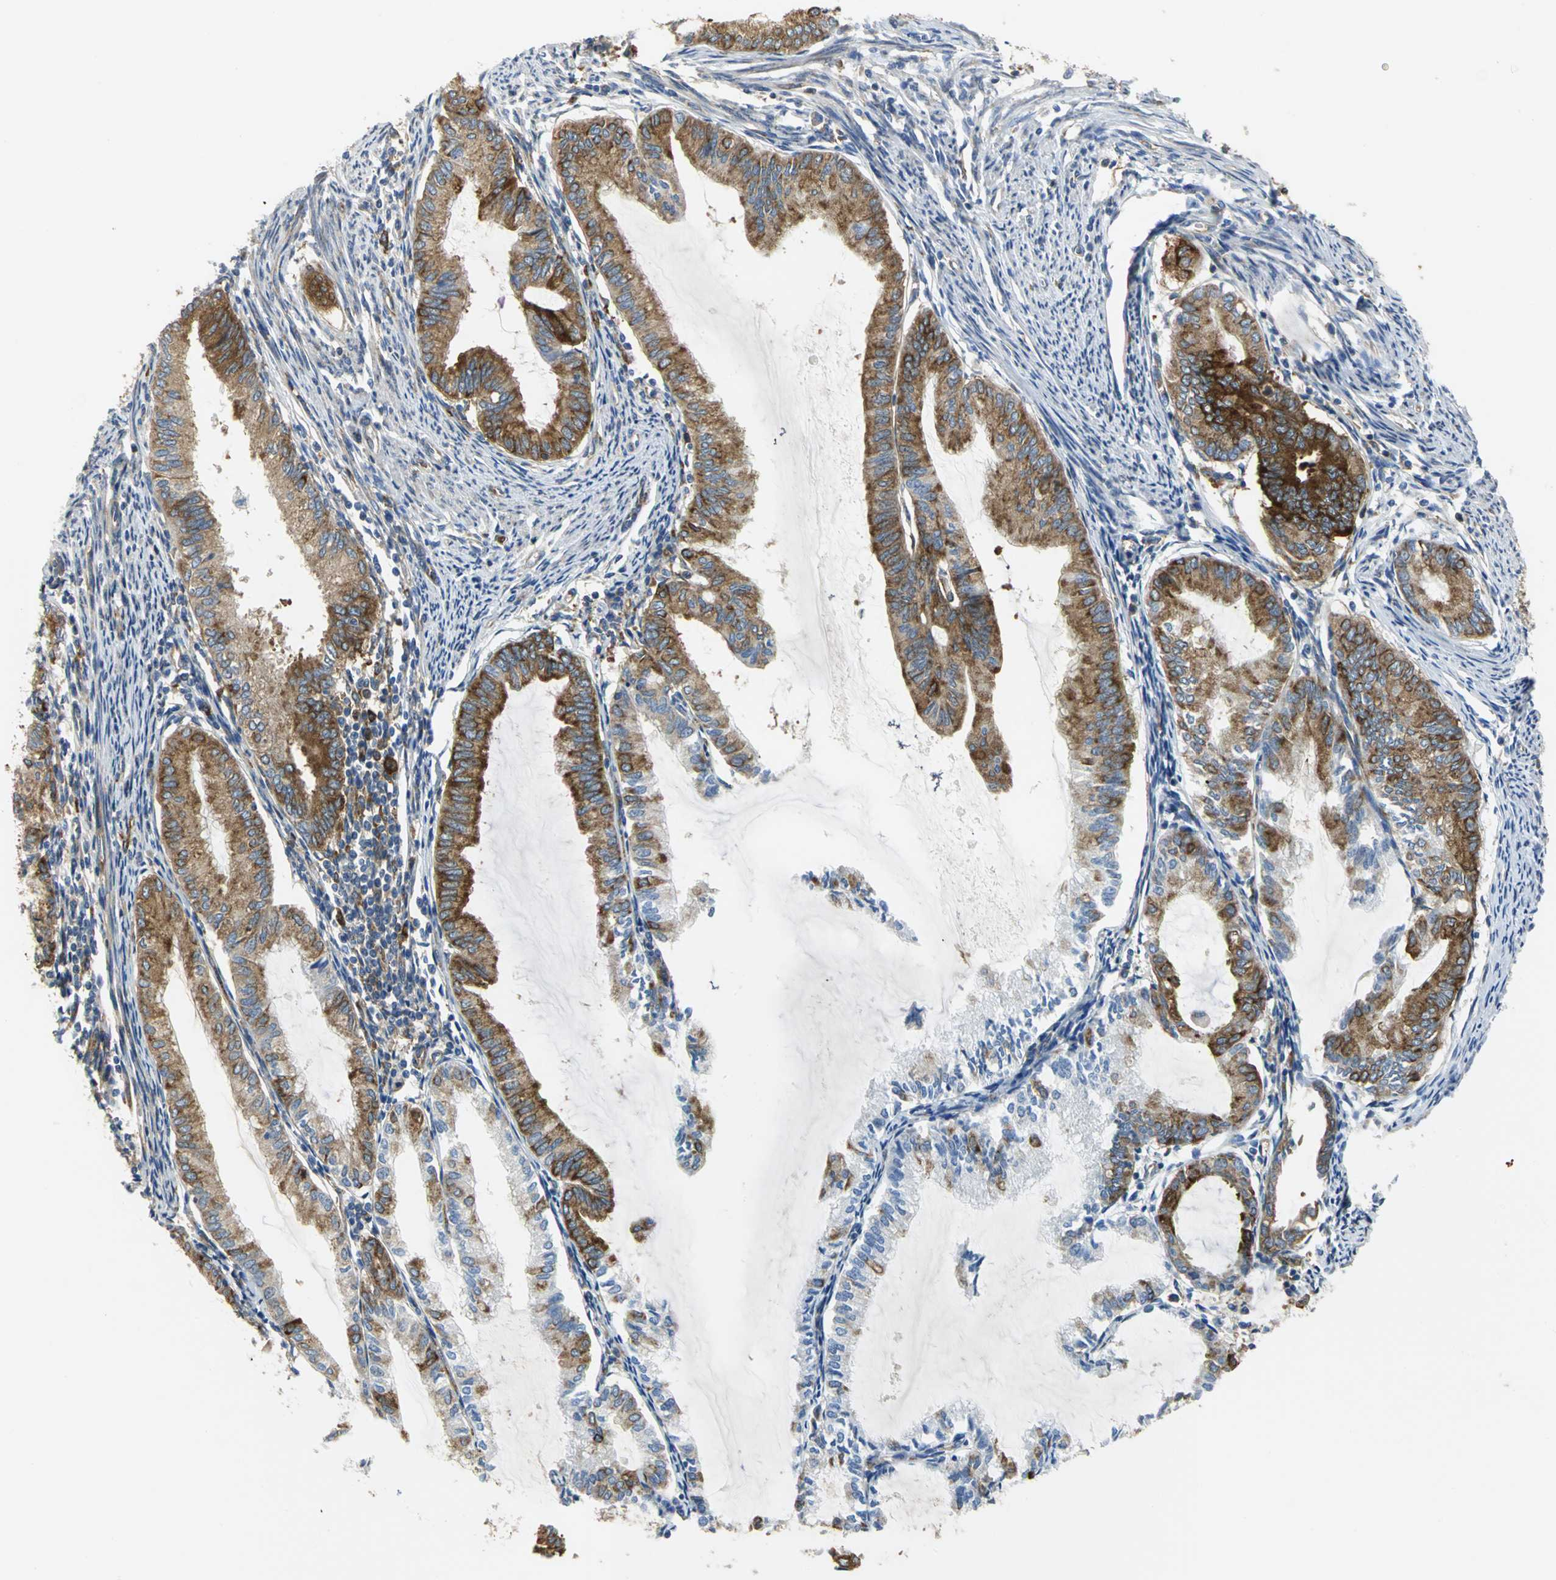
{"staining": {"intensity": "strong", "quantity": ">75%", "location": "cytoplasmic/membranous"}, "tissue": "endometrial cancer", "cell_type": "Tumor cells", "image_type": "cancer", "snomed": [{"axis": "morphology", "description": "Adenocarcinoma, NOS"}, {"axis": "topography", "description": "Endometrium"}], "caption": "The immunohistochemical stain labels strong cytoplasmic/membranous staining in tumor cells of endometrial adenocarcinoma tissue.", "gene": "YBX1", "patient": {"sex": "female", "age": 86}}